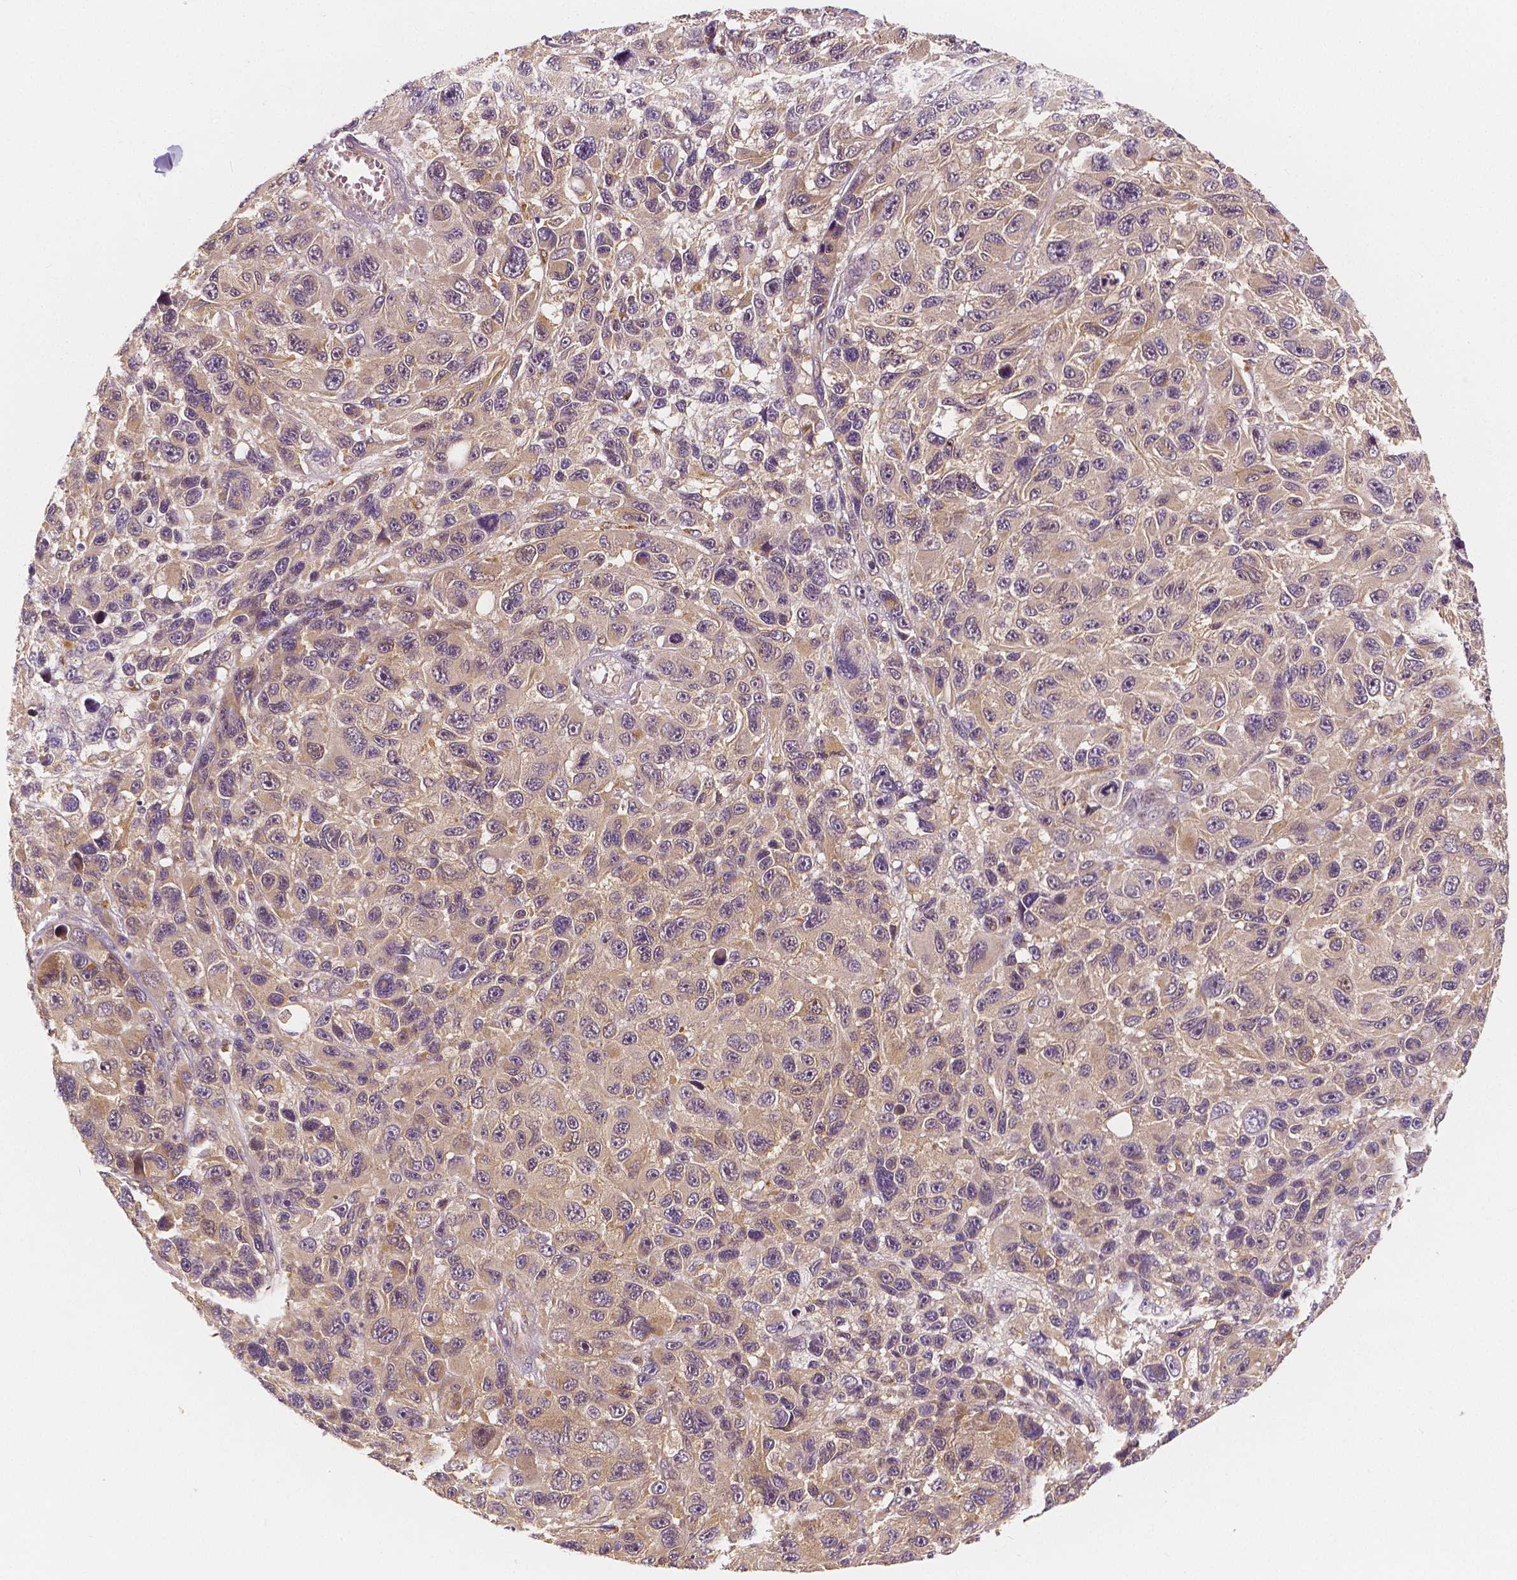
{"staining": {"intensity": "weak", "quantity": "25%-75%", "location": "cytoplasmic/membranous"}, "tissue": "melanoma", "cell_type": "Tumor cells", "image_type": "cancer", "snomed": [{"axis": "morphology", "description": "Malignant melanoma, NOS"}, {"axis": "topography", "description": "Skin"}], "caption": "The immunohistochemical stain highlights weak cytoplasmic/membranous expression in tumor cells of melanoma tissue.", "gene": "SNX12", "patient": {"sex": "male", "age": 53}}